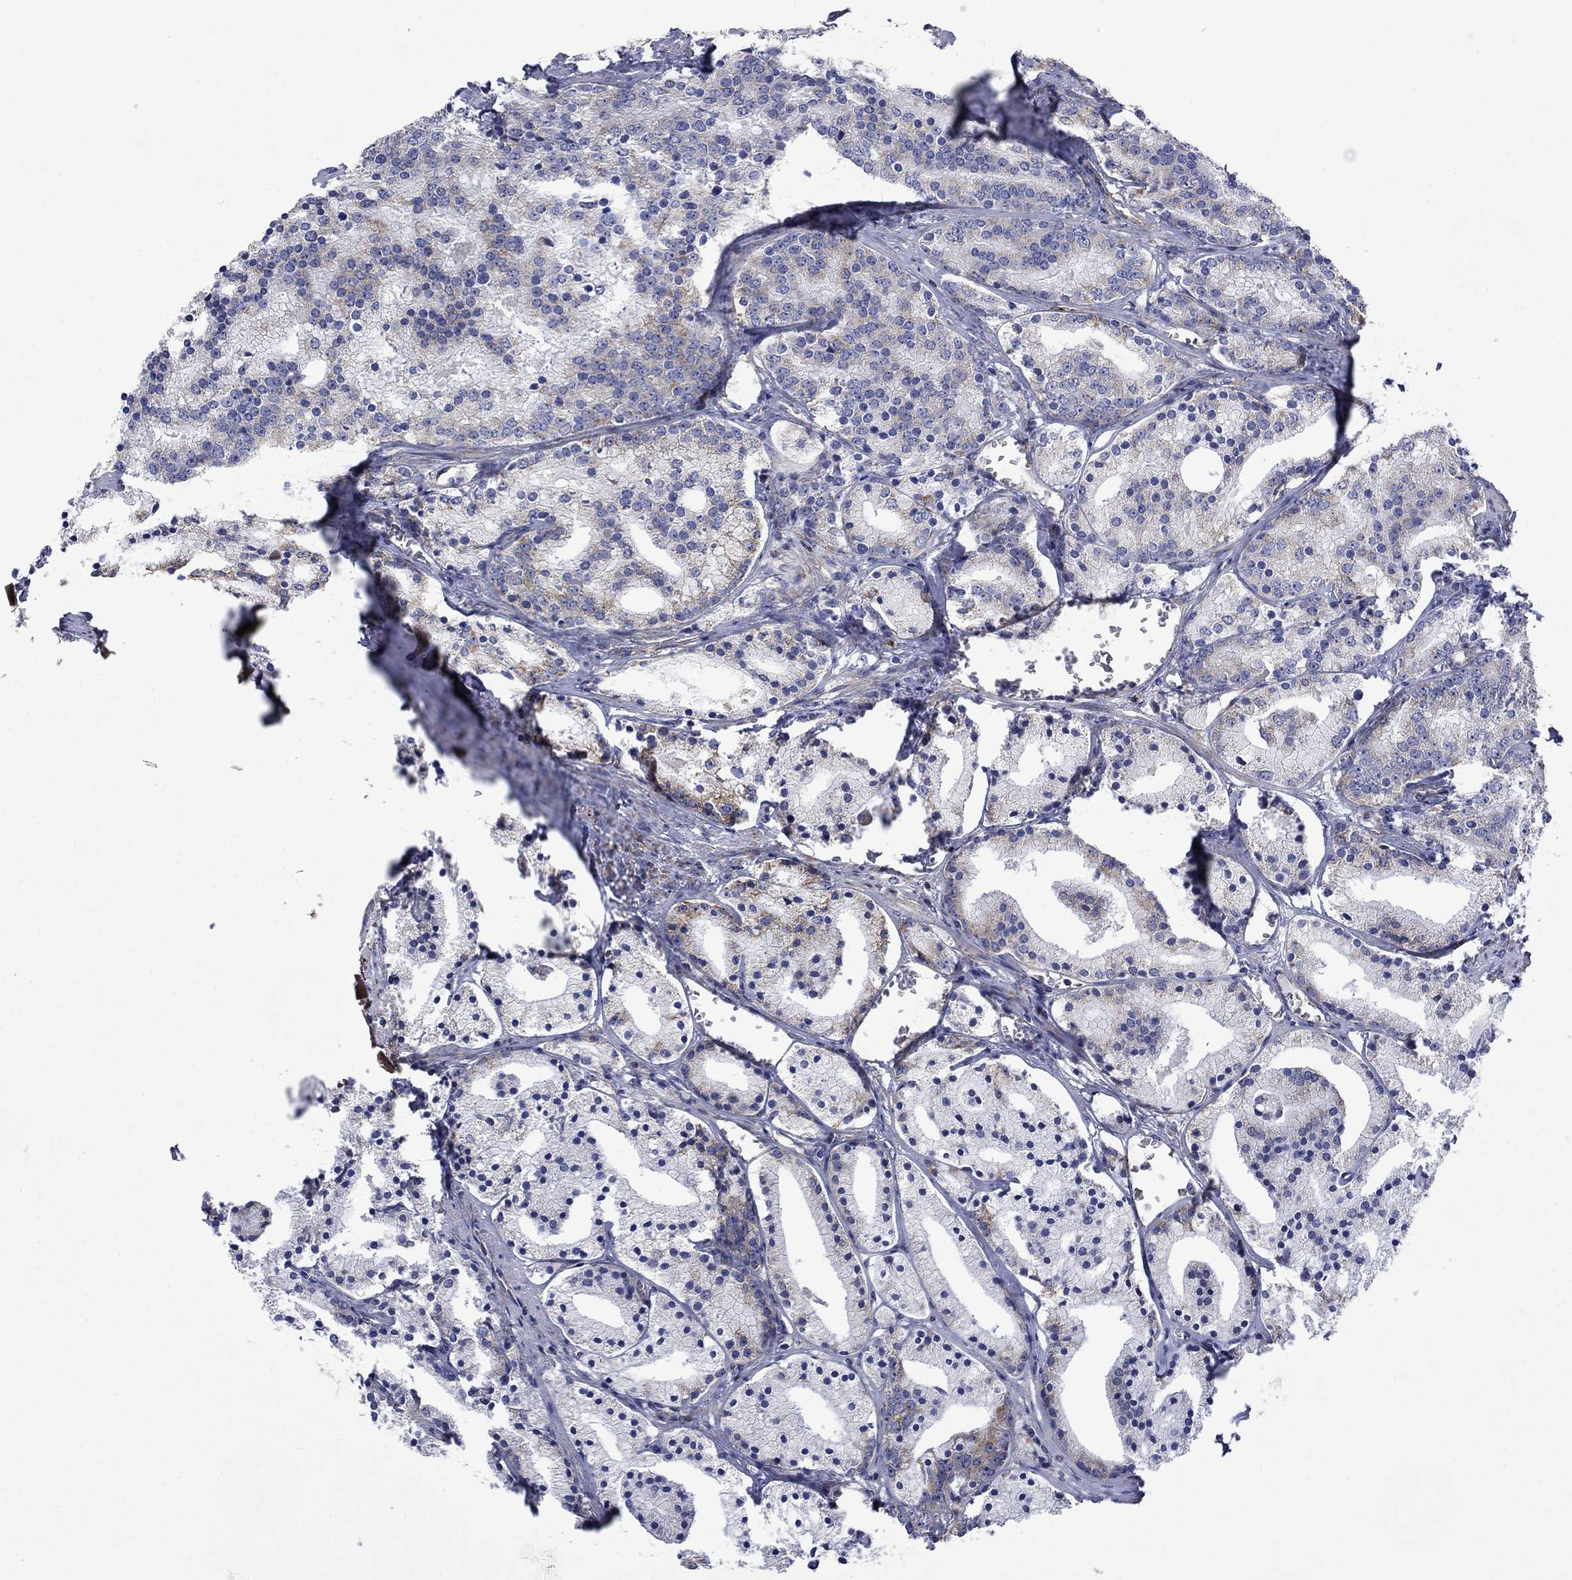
{"staining": {"intensity": "weak", "quantity": "<25%", "location": "cytoplasmic/membranous"}, "tissue": "prostate cancer", "cell_type": "Tumor cells", "image_type": "cancer", "snomed": [{"axis": "morphology", "description": "Adenocarcinoma, NOS"}, {"axis": "topography", "description": "Prostate"}], "caption": "An immunohistochemistry micrograph of adenocarcinoma (prostate) is shown. There is no staining in tumor cells of adenocarcinoma (prostate).", "gene": "CISD1", "patient": {"sex": "male", "age": 69}}